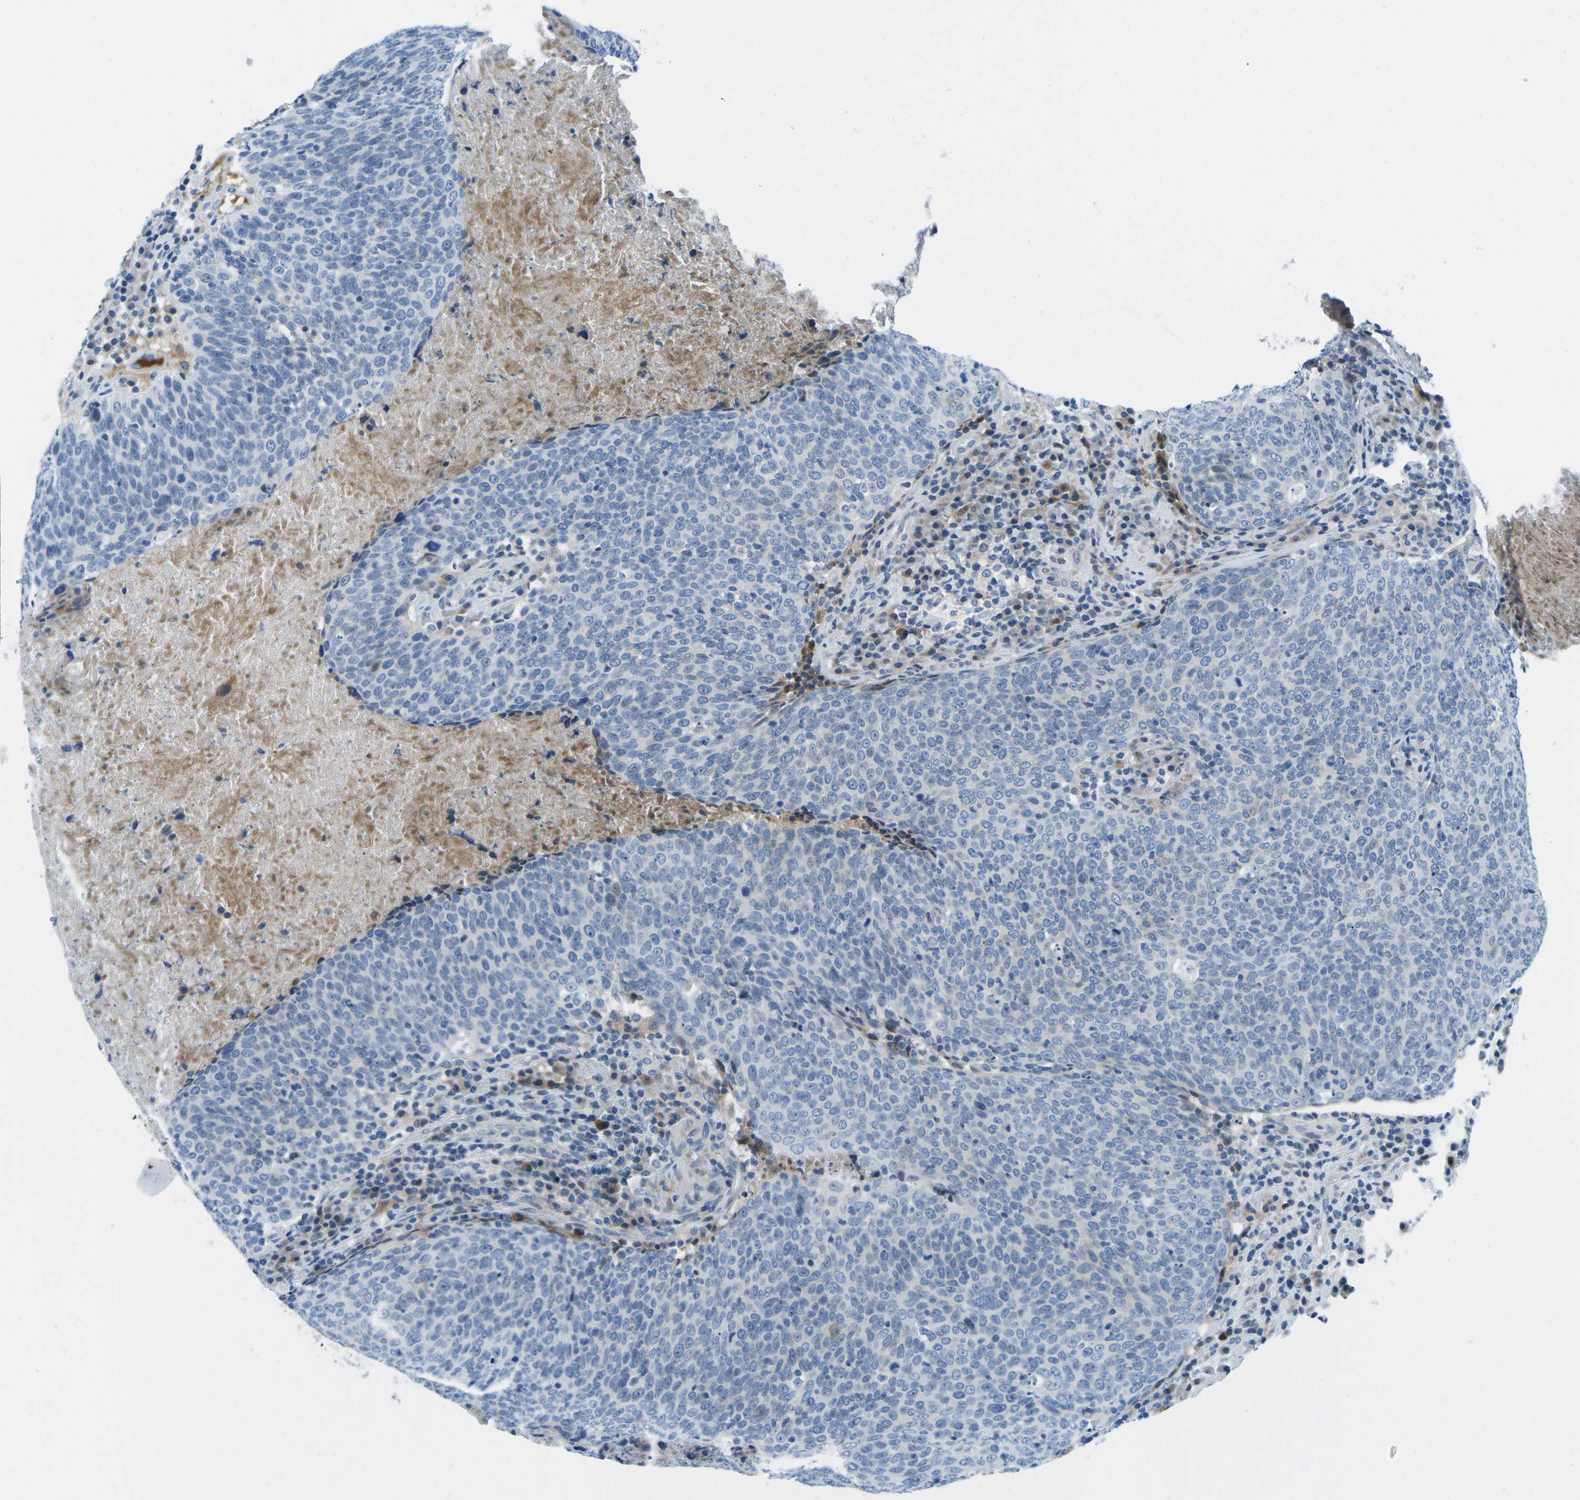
{"staining": {"intensity": "negative", "quantity": "none", "location": "none"}, "tissue": "head and neck cancer", "cell_type": "Tumor cells", "image_type": "cancer", "snomed": [{"axis": "morphology", "description": "Squamous cell carcinoma, NOS"}, {"axis": "morphology", "description": "Squamous cell carcinoma, metastatic, NOS"}, {"axis": "topography", "description": "Lymph node"}, {"axis": "topography", "description": "Head-Neck"}], "caption": "Tumor cells are negative for brown protein staining in head and neck cancer.", "gene": "CFB", "patient": {"sex": "male", "age": 62}}